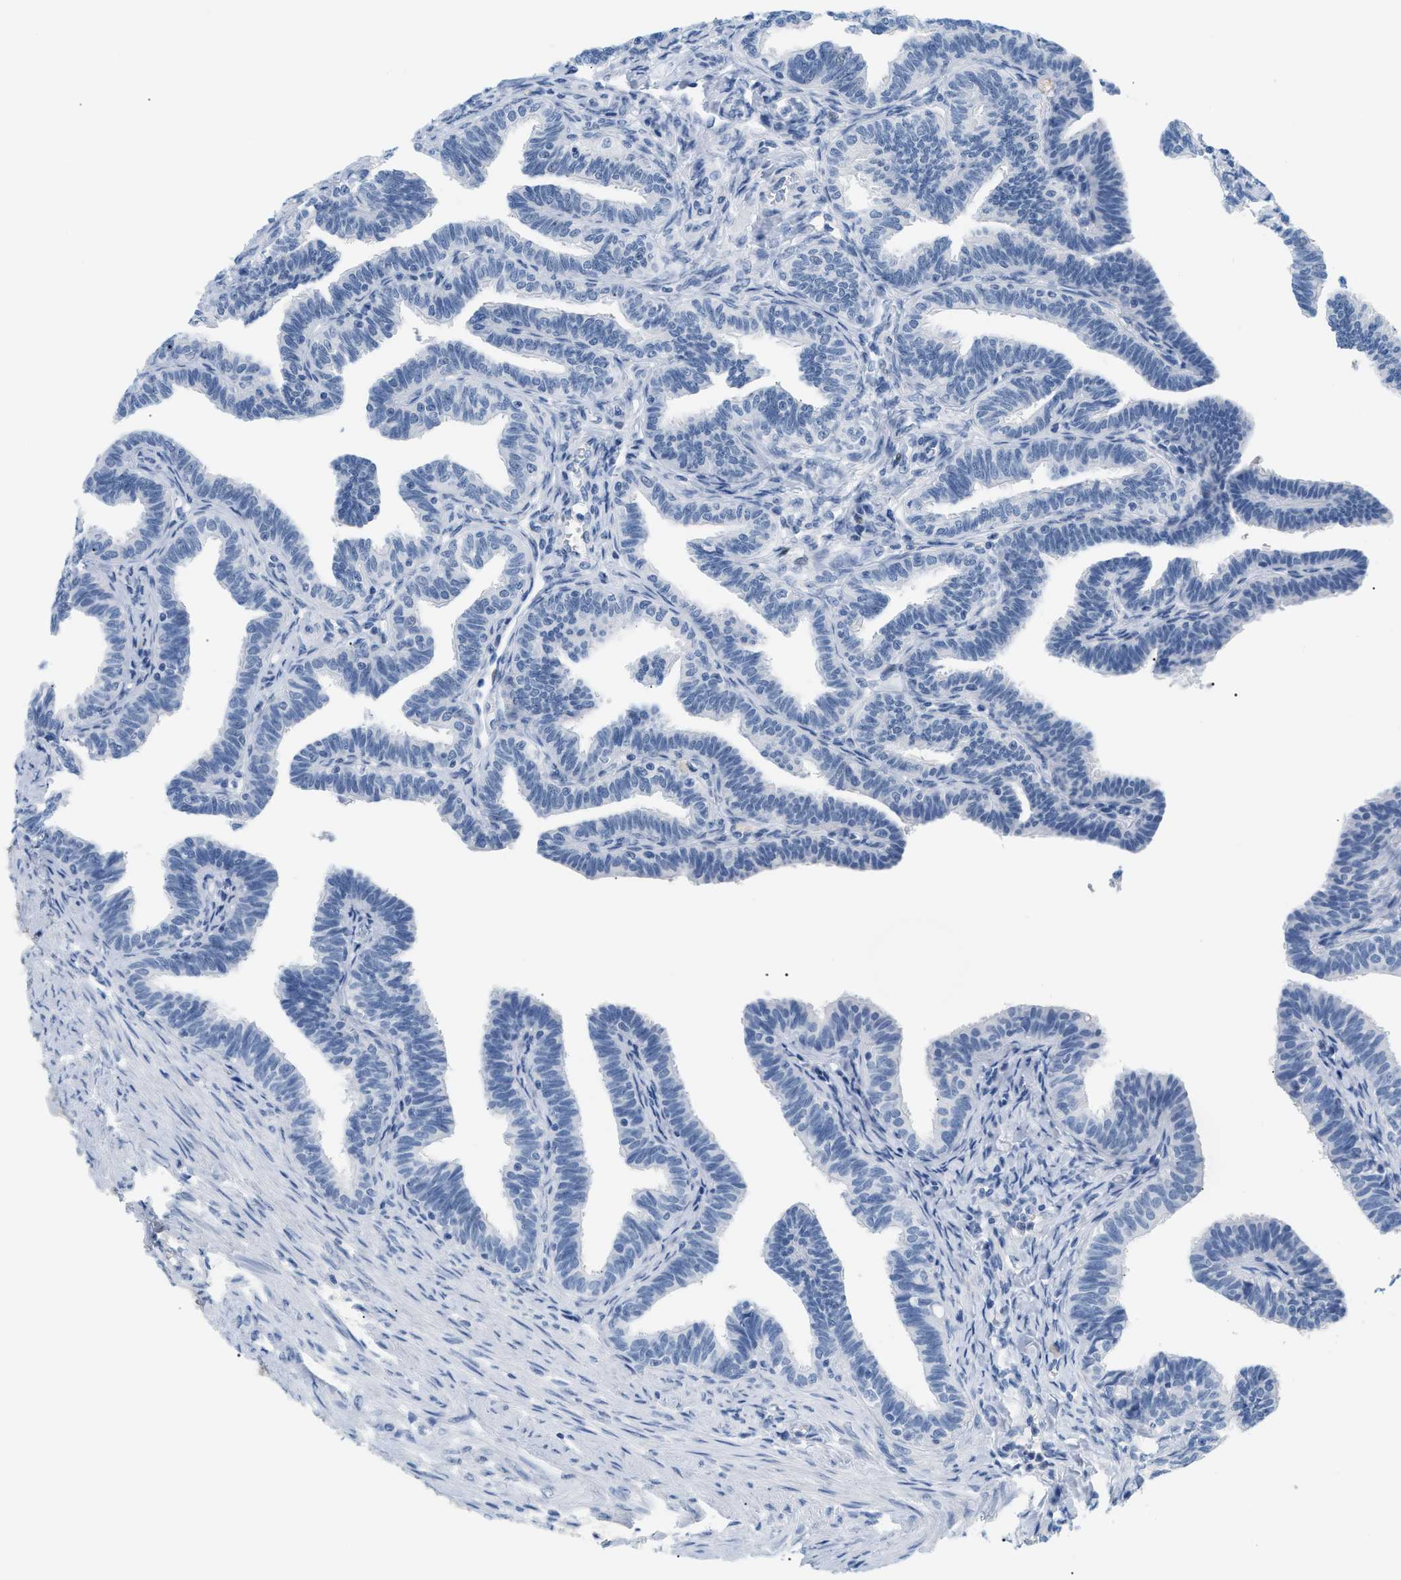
{"staining": {"intensity": "weak", "quantity": "<25%", "location": "cytoplasmic/membranous"}, "tissue": "fallopian tube", "cell_type": "Glandular cells", "image_type": "normal", "snomed": [{"axis": "morphology", "description": "Normal tissue, NOS"}, {"axis": "topography", "description": "Fallopian tube"}, {"axis": "topography", "description": "Ovary"}], "caption": "The micrograph displays no significant expression in glandular cells of fallopian tube.", "gene": "CFH", "patient": {"sex": "female", "age": 23}}